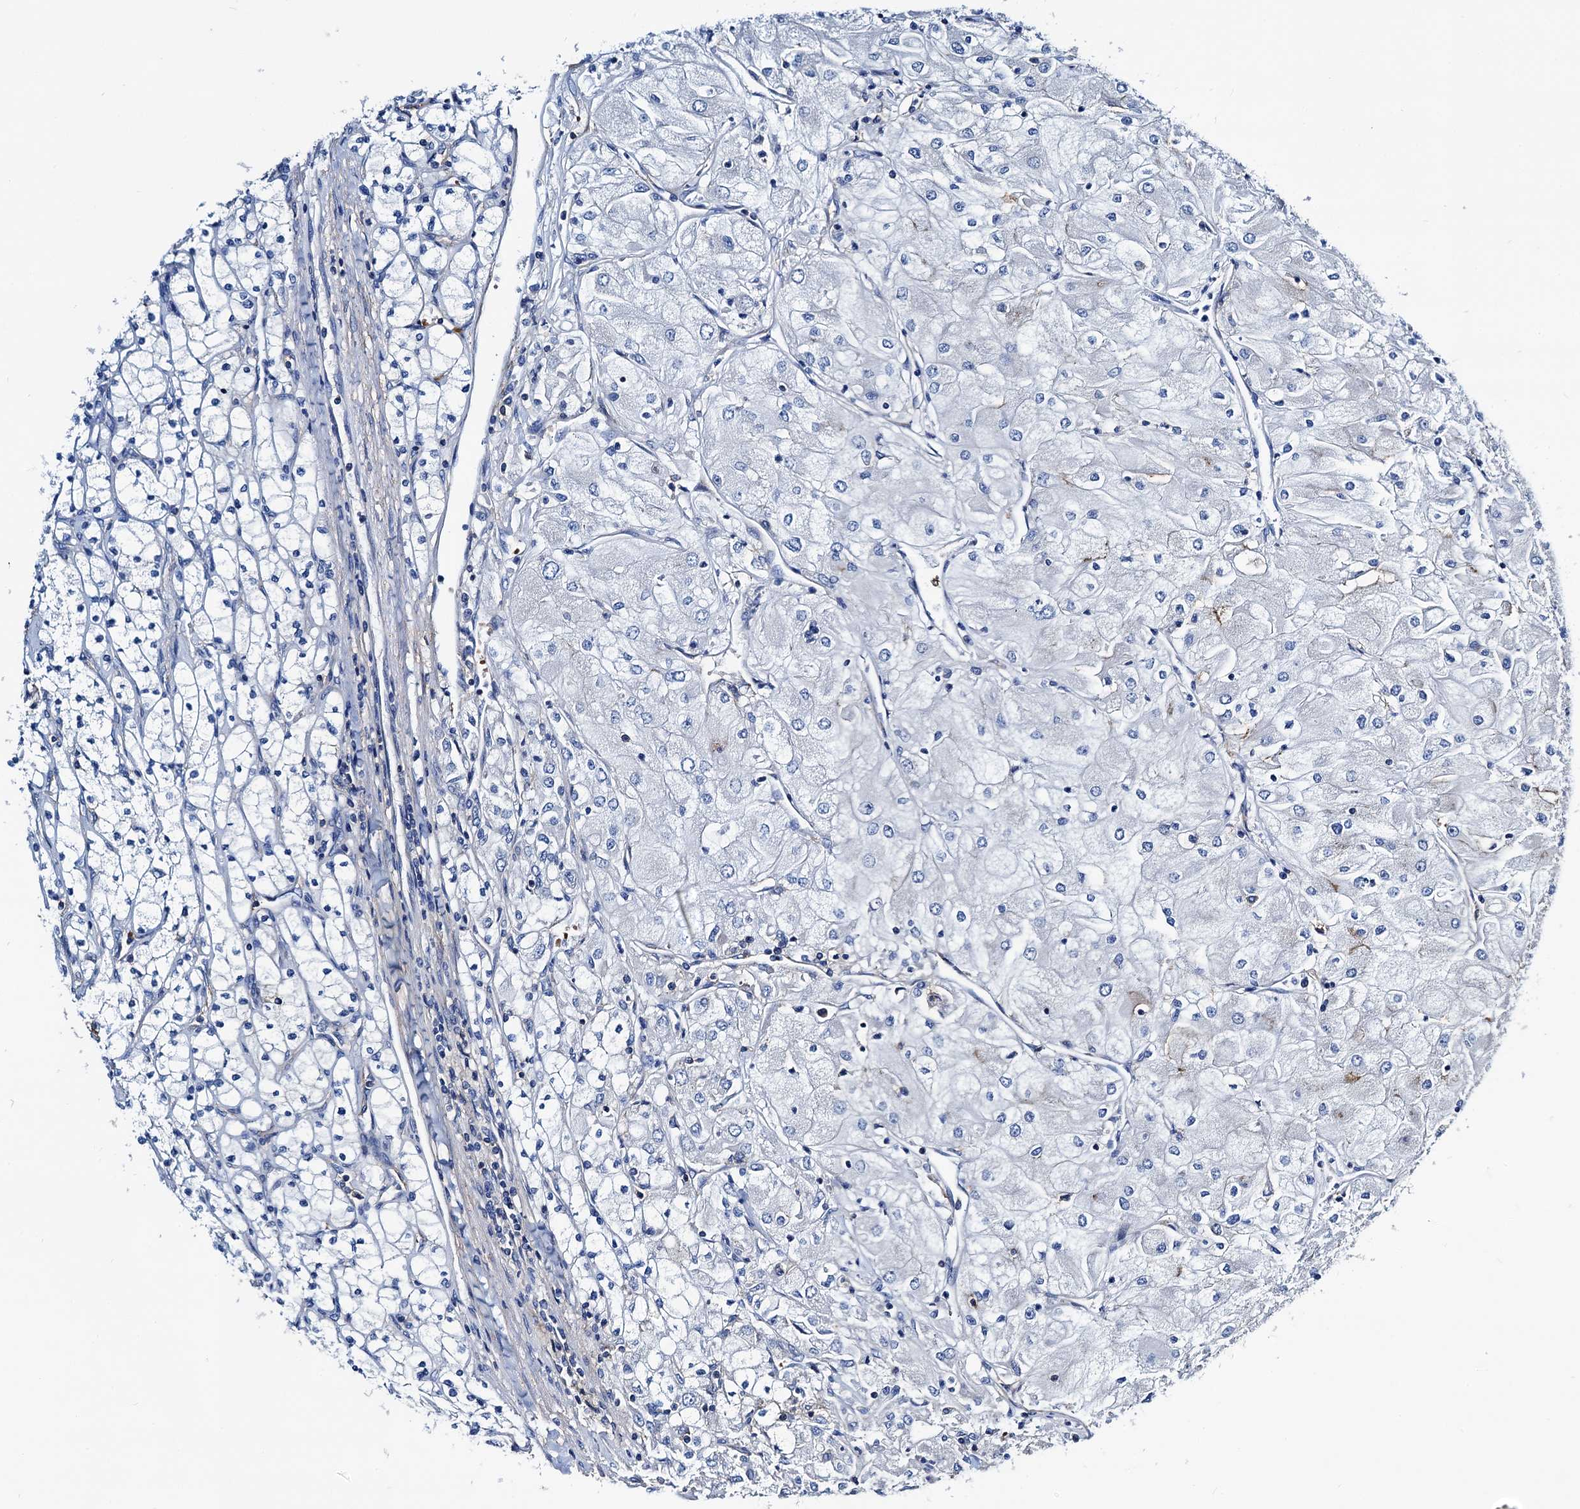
{"staining": {"intensity": "negative", "quantity": "none", "location": "none"}, "tissue": "renal cancer", "cell_type": "Tumor cells", "image_type": "cancer", "snomed": [{"axis": "morphology", "description": "Adenocarcinoma, NOS"}, {"axis": "topography", "description": "Kidney"}], "caption": "DAB (3,3'-diaminobenzidine) immunohistochemical staining of renal cancer (adenocarcinoma) shows no significant staining in tumor cells.", "gene": "GCOM1", "patient": {"sex": "male", "age": 80}}